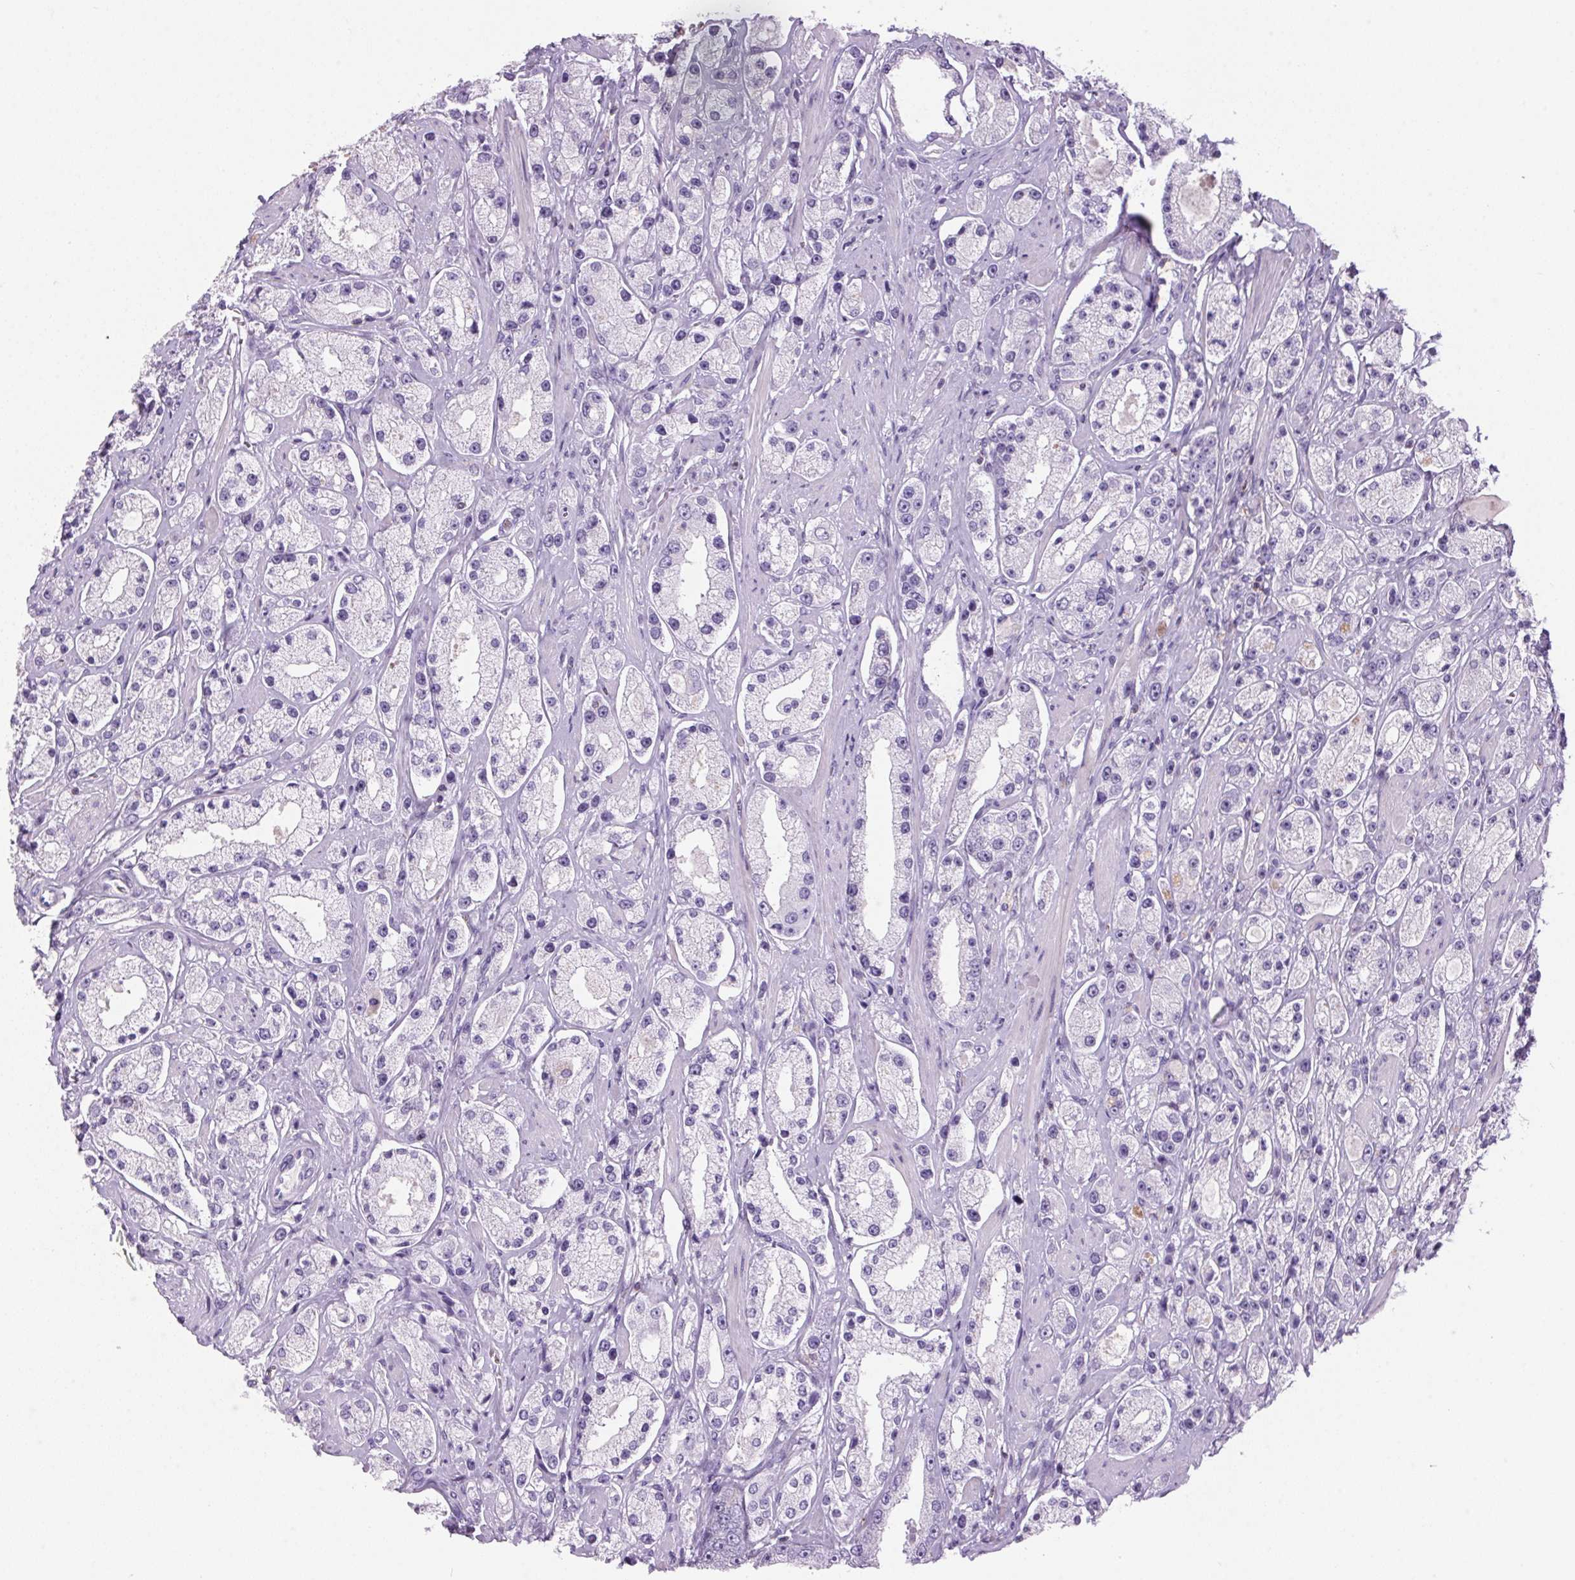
{"staining": {"intensity": "negative", "quantity": "none", "location": "none"}, "tissue": "prostate cancer", "cell_type": "Tumor cells", "image_type": "cancer", "snomed": [{"axis": "morphology", "description": "Adenocarcinoma, High grade"}, {"axis": "topography", "description": "Prostate"}], "caption": "The histopathology image demonstrates no significant staining in tumor cells of prostate cancer.", "gene": "S100A2", "patient": {"sex": "male", "age": 67}}